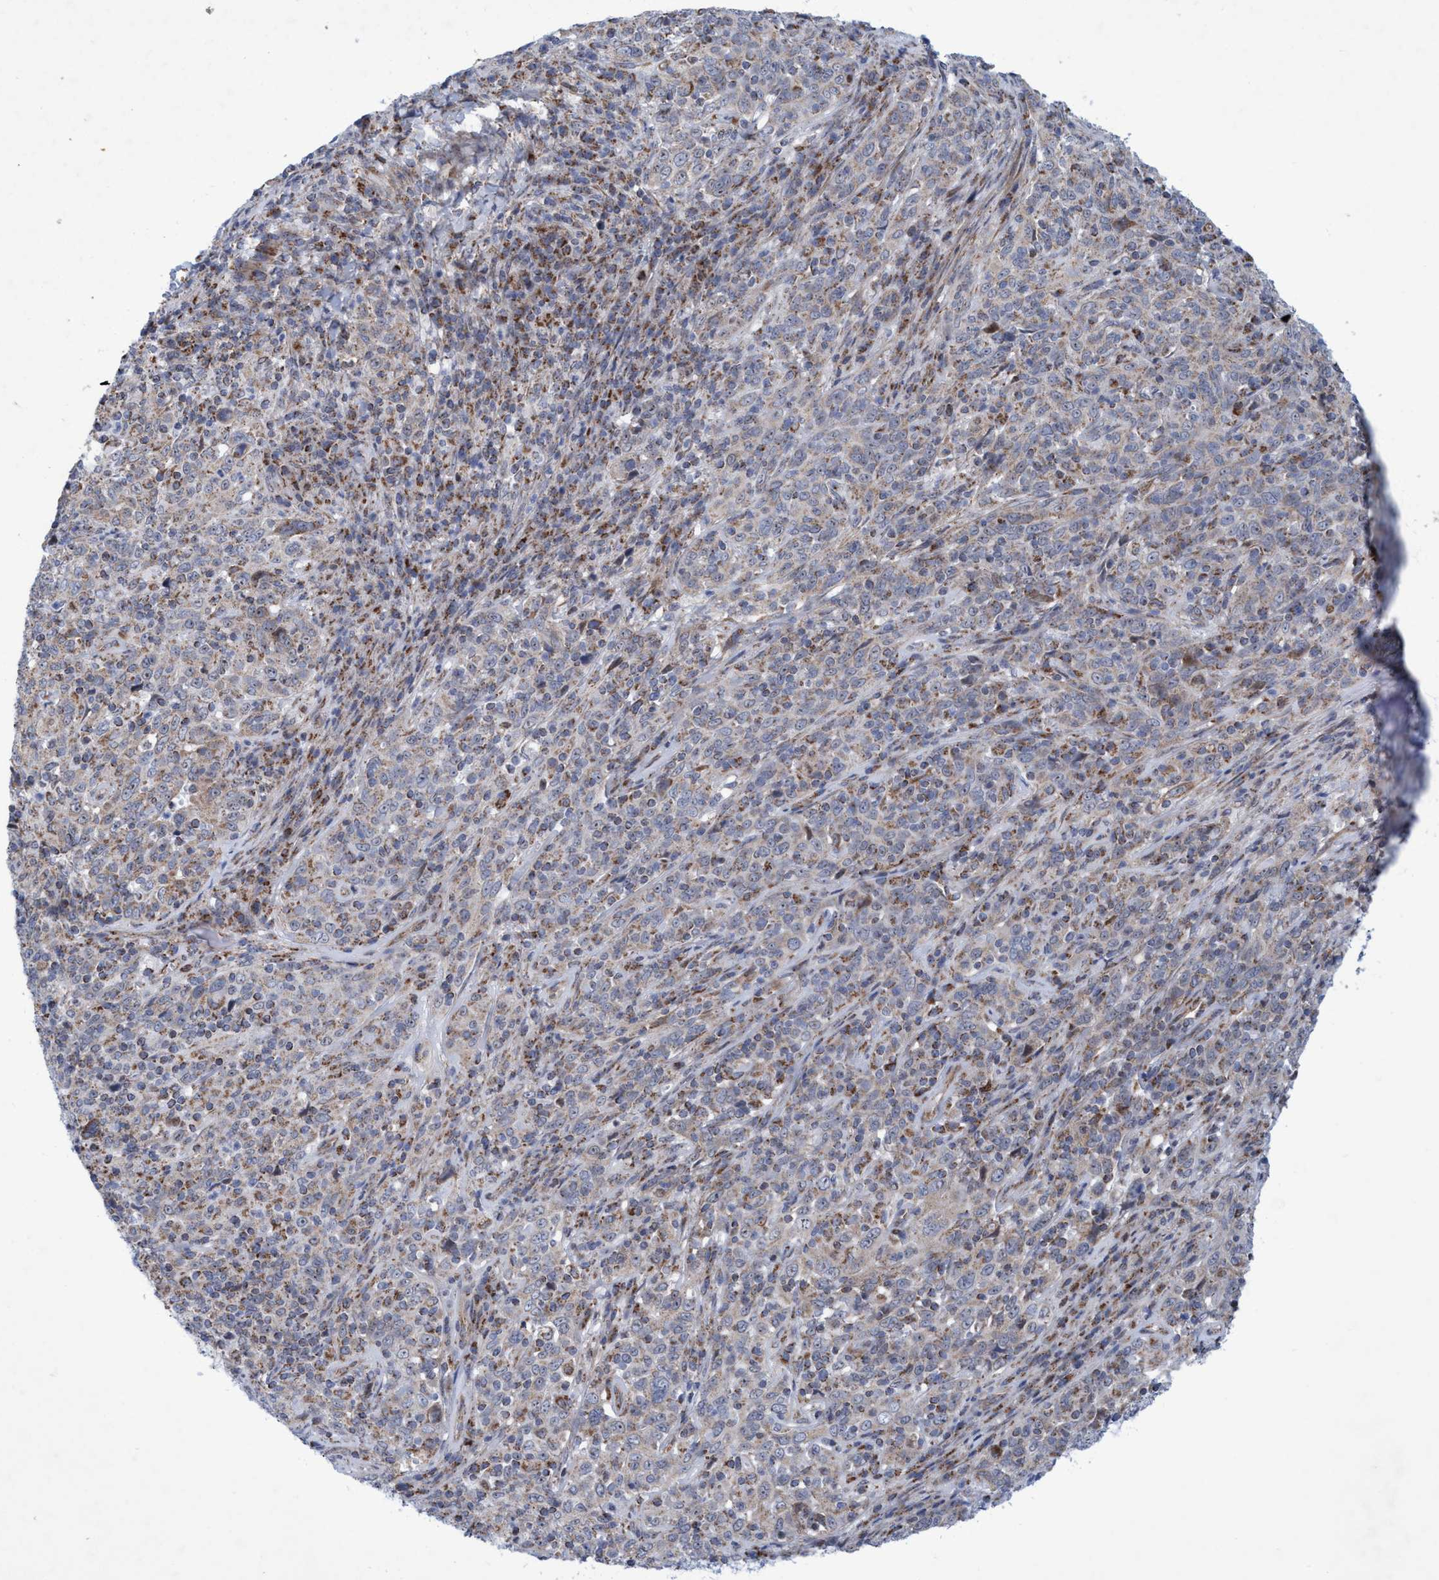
{"staining": {"intensity": "weak", "quantity": "25%-75%", "location": "cytoplasmic/membranous"}, "tissue": "cervical cancer", "cell_type": "Tumor cells", "image_type": "cancer", "snomed": [{"axis": "morphology", "description": "Squamous cell carcinoma, NOS"}, {"axis": "topography", "description": "Cervix"}], "caption": "About 25%-75% of tumor cells in human cervical cancer exhibit weak cytoplasmic/membranous protein expression as visualized by brown immunohistochemical staining.", "gene": "POLR1F", "patient": {"sex": "female", "age": 46}}